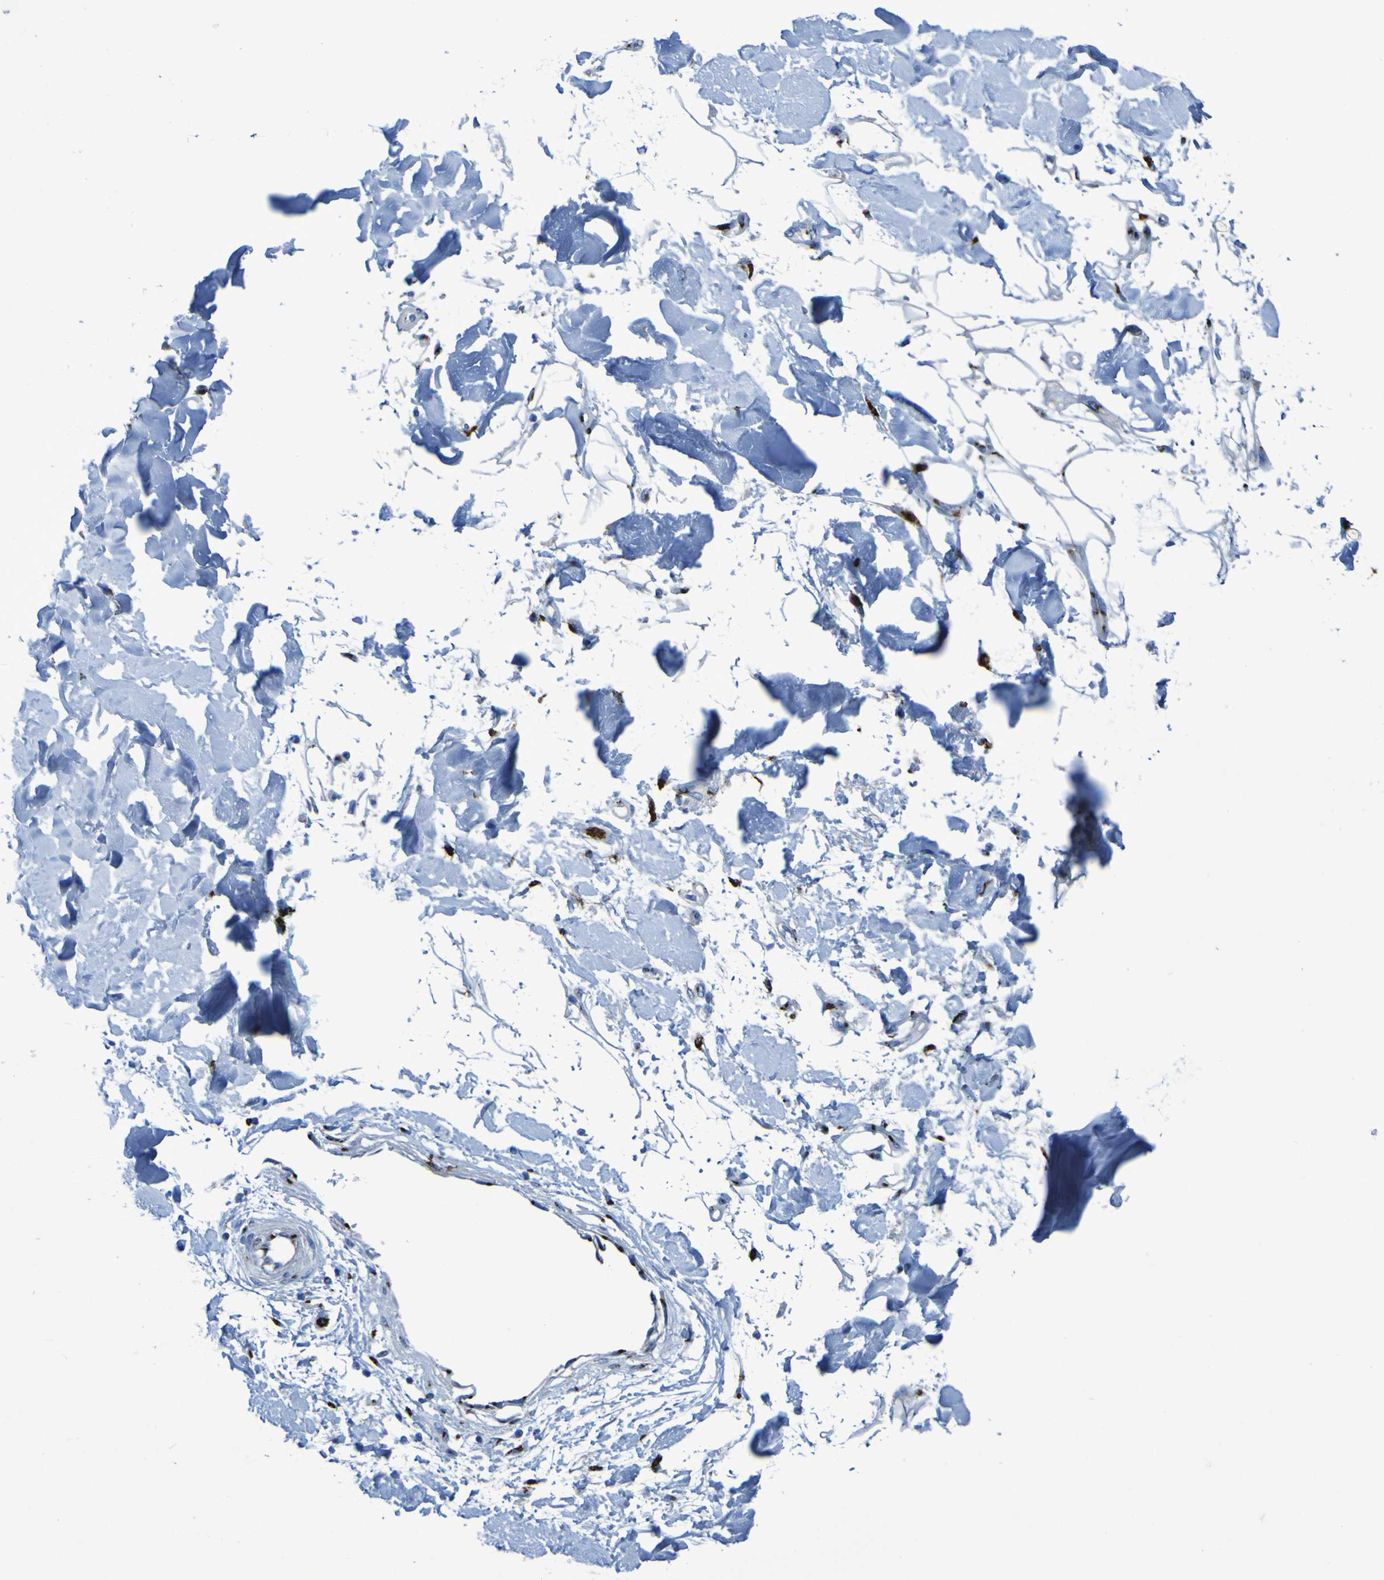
{"staining": {"intensity": "negative", "quantity": "none", "location": "none"}, "tissue": "adipose tissue", "cell_type": "Adipocytes", "image_type": "normal", "snomed": [{"axis": "morphology", "description": "Squamous cell carcinoma, NOS"}, {"axis": "topography", "description": "Skin"}], "caption": "Unremarkable adipose tissue was stained to show a protein in brown. There is no significant expression in adipocytes.", "gene": "GOLM1", "patient": {"sex": "male", "age": 83}}